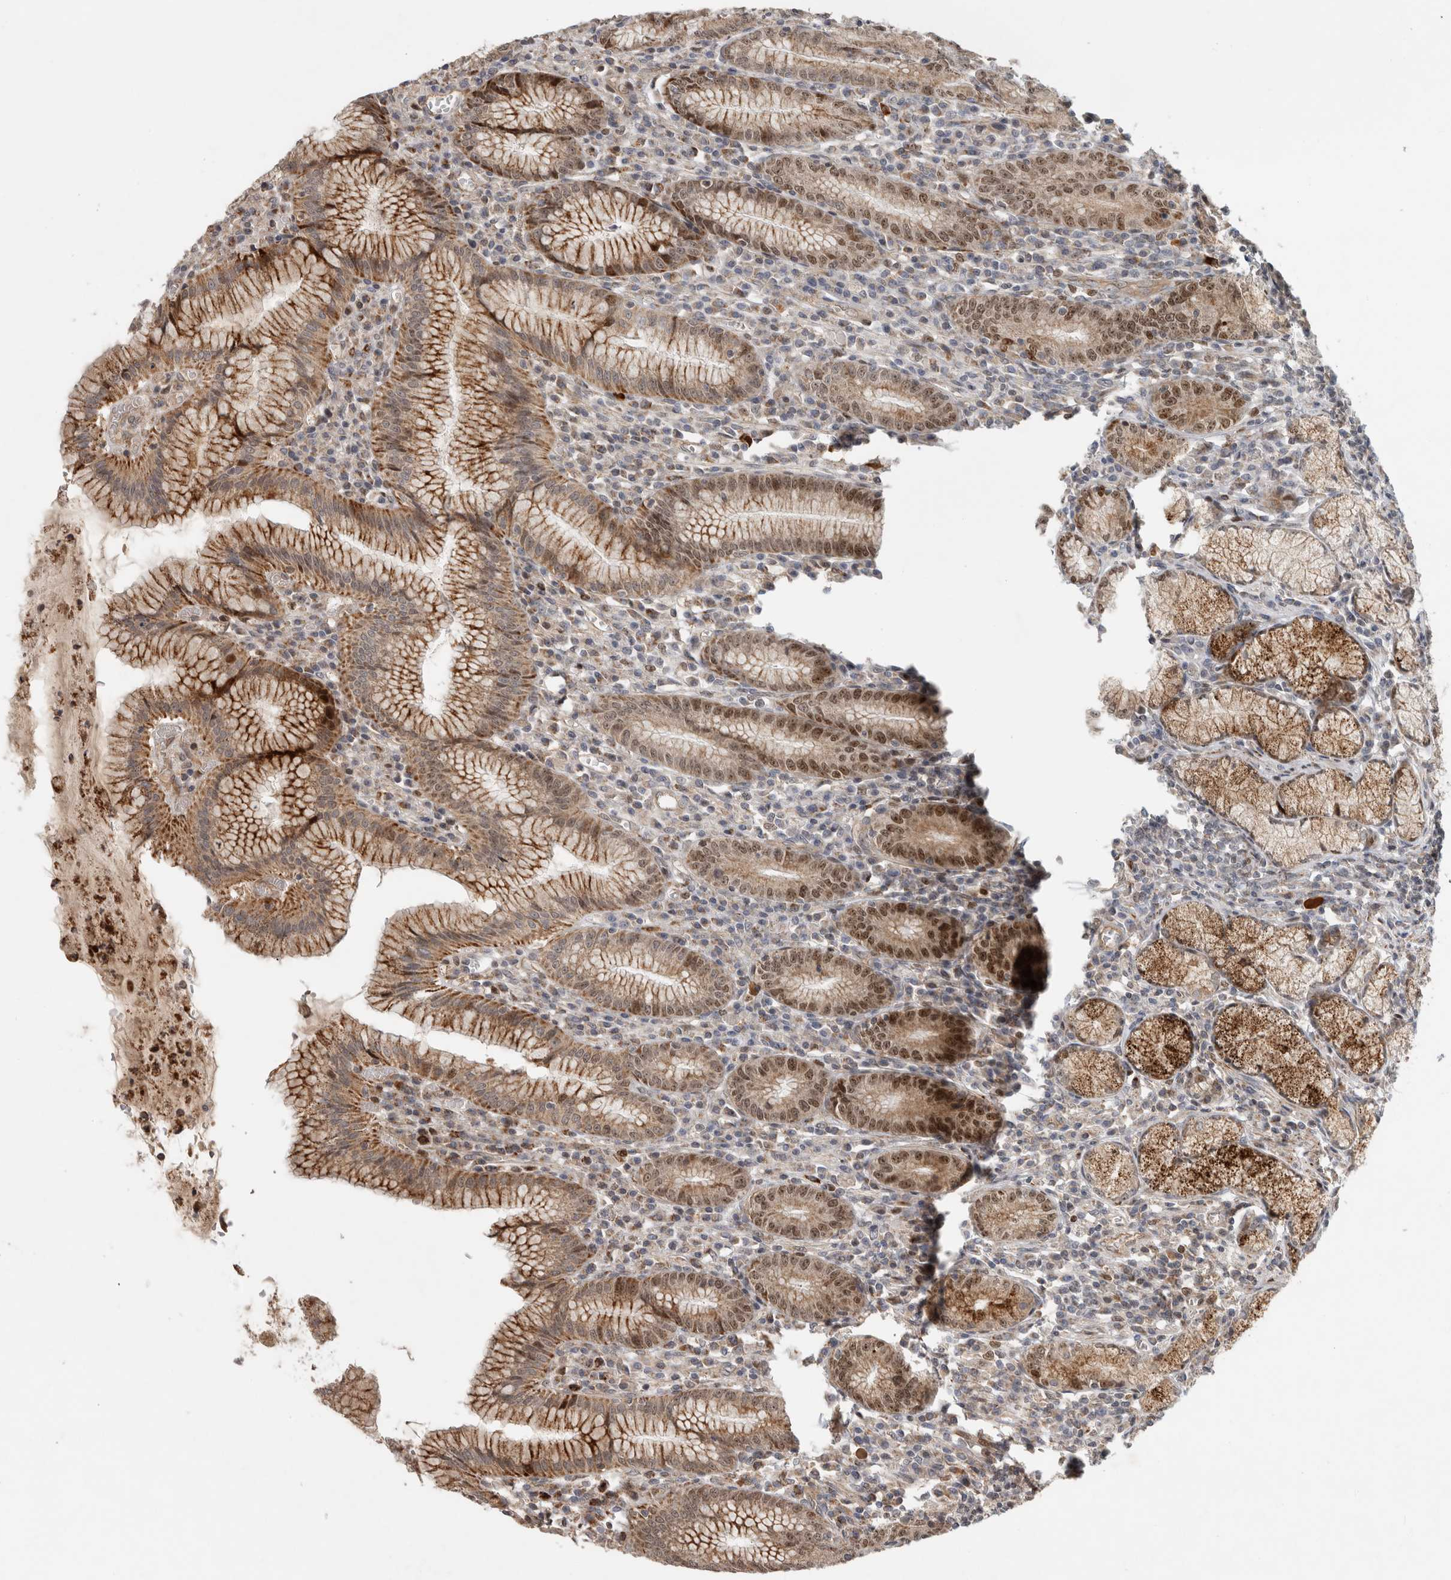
{"staining": {"intensity": "moderate", "quantity": "25%-75%", "location": "cytoplasmic/membranous,nuclear"}, "tissue": "stomach", "cell_type": "Glandular cells", "image_type": "normal", "snomed": [{"axis": "morphology", "description": "Normal tissue, NOS"}, {"axis": "topography", "description": "Stomach"}], "caption": "Immunohistochemical staining of normal human stomach demonstrates moderate cytoplasmic/membranous,nuclear protein expression in about 25%-75% of glandular cells.", "gene": "INSRR", "patient": {"sex": "male", "age": 55}}